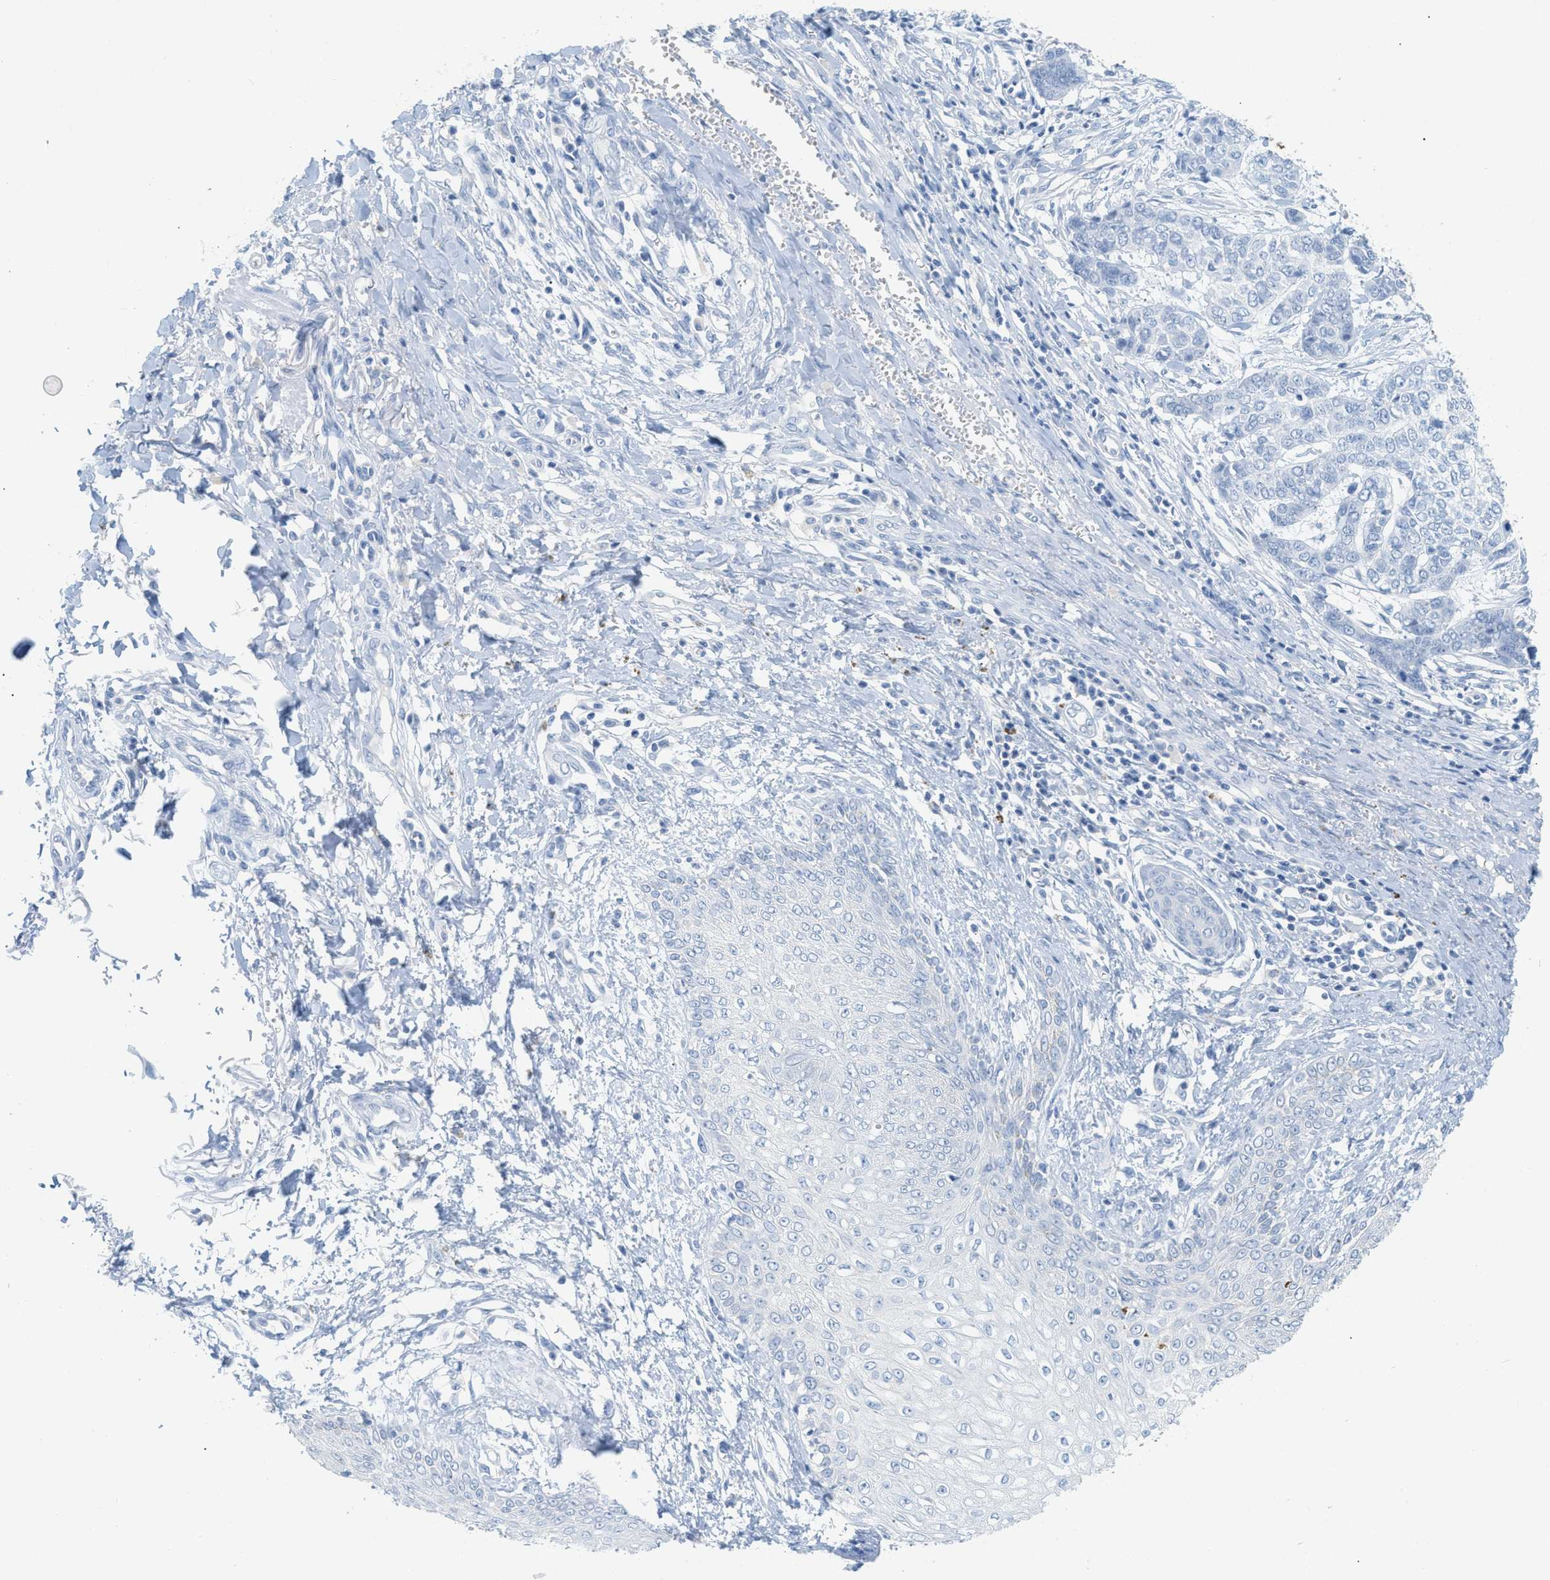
{"staining": {"intensity": "negative", "quantity": "none", "location": "none"}, "tissue": "skin cancer", "cell_type": "Tumor cells", "image_type": "cancer", "snomed": [{"axis": "morphology", "description": "Basal cell carcinoma"}, {"axis": "topography", "description": "Skin"}], "caption": "Human skin cancer stained for a protein using immunohistochemistry (IHC) reveals no expression in tumor cells.", "gene": "PAPPA", "patient": {"sex": "female", "age": 64}}